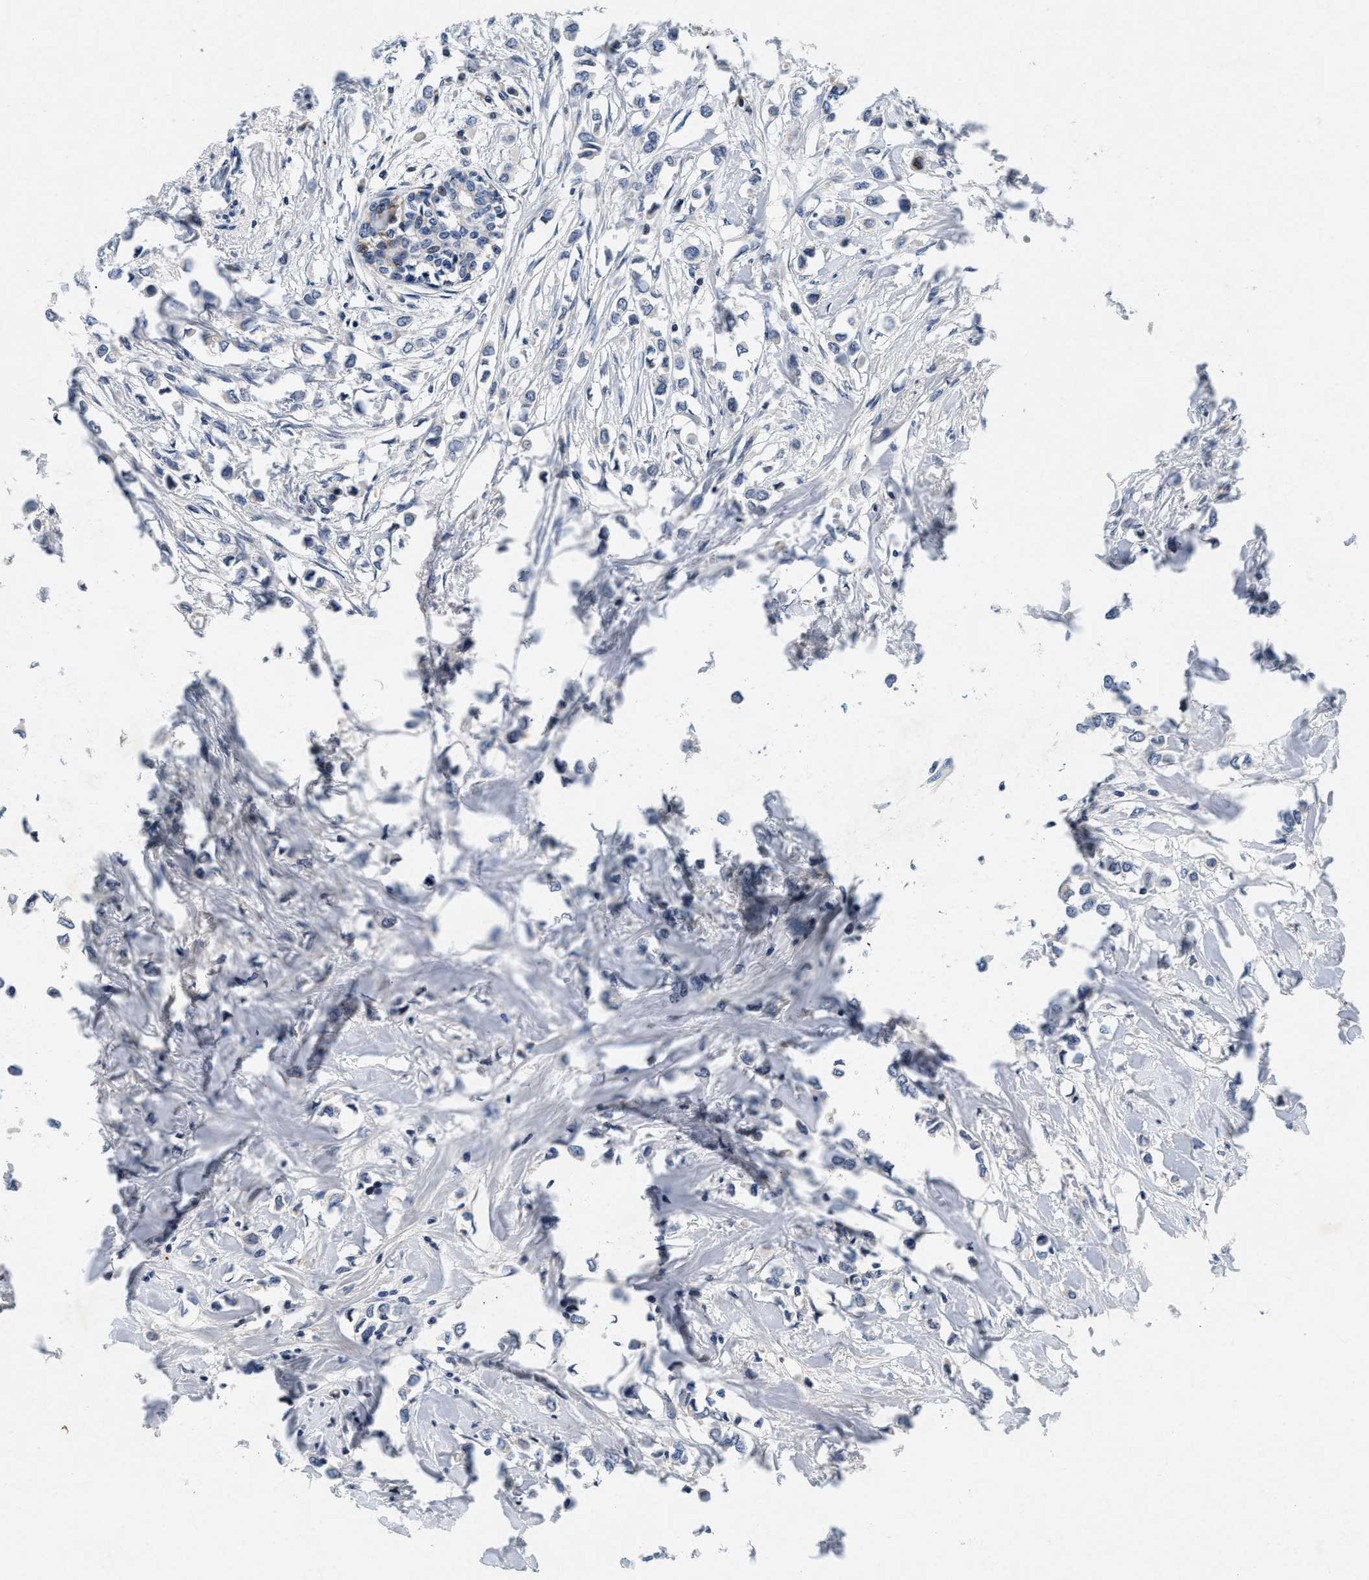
{"staining": {"intensity": "negative", "quantity": "none", "location": "none"}, "tissue": "breast cancer", "cell_type": "Tumor cells", "image_type": "cancer", "snomed": [{"axis": "morphology", "description": "Lobular carcinoma"}, {"axis": "topography", "description": "Breast"}], "caption": "This is a micrograph of immunohistochemistry (IHC) staining of breast lobular carcinoma, which shows no positivity in tumor cells.", "gene": "PDP1", "patient": {"sex": "female", "age": 51}}